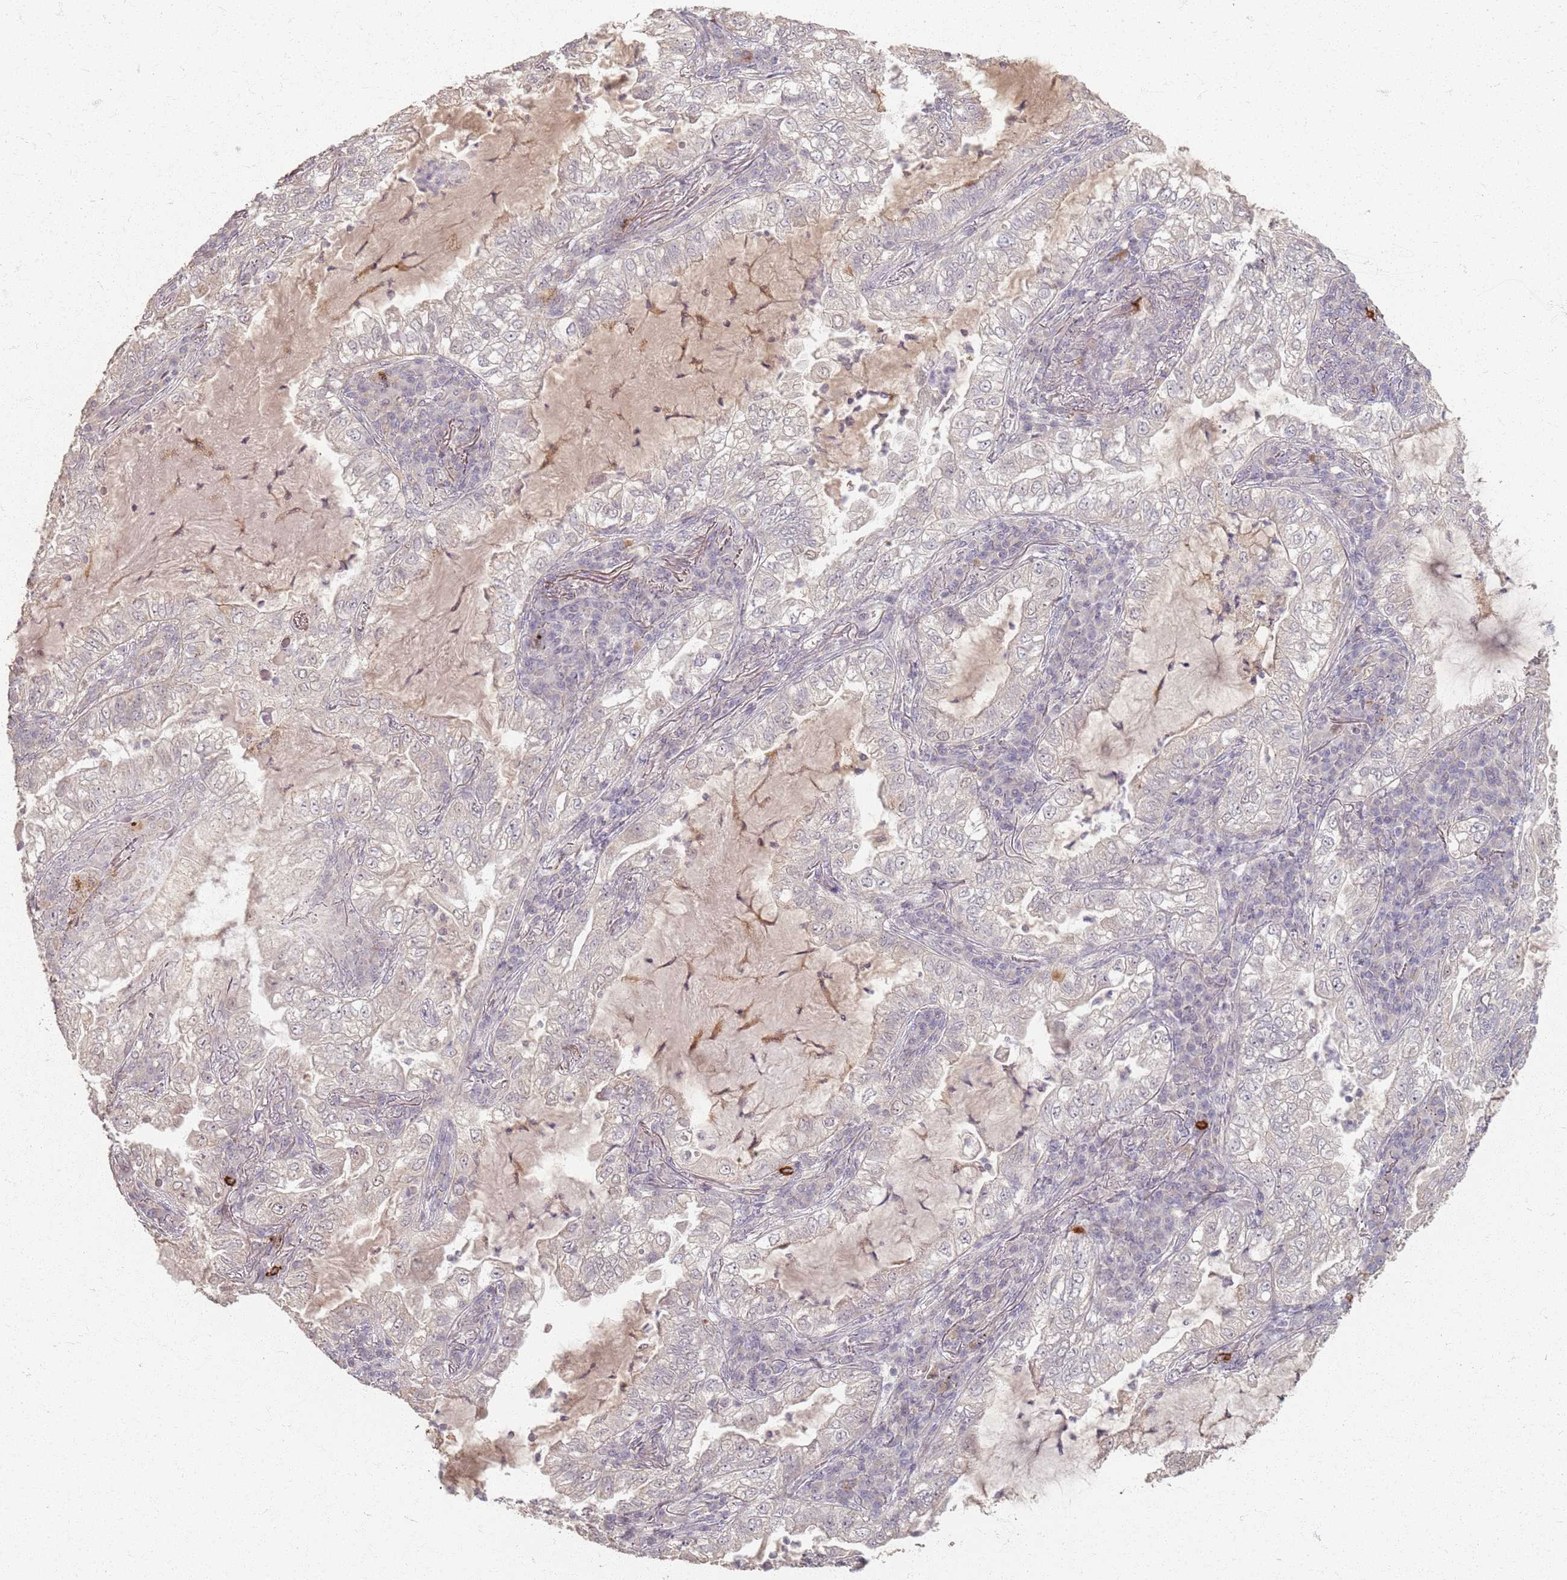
{"staining": {"intensity": "negative", "quantity": "none", "location": "none"}, "tissue": "lung cancer", "cell_type": "Tumor cells", "image_type": "cancer", "snomed": [{"axis": "morphology", "description": "Adenocarcinoma, NOS"}, {"axis": "topography", "description": "Lung"}], "caption": "Tumor cells are negative for protein expression in human lung cancer.", "gene": "CCDC168", "patient": {"sex": "female", "age": 73}}